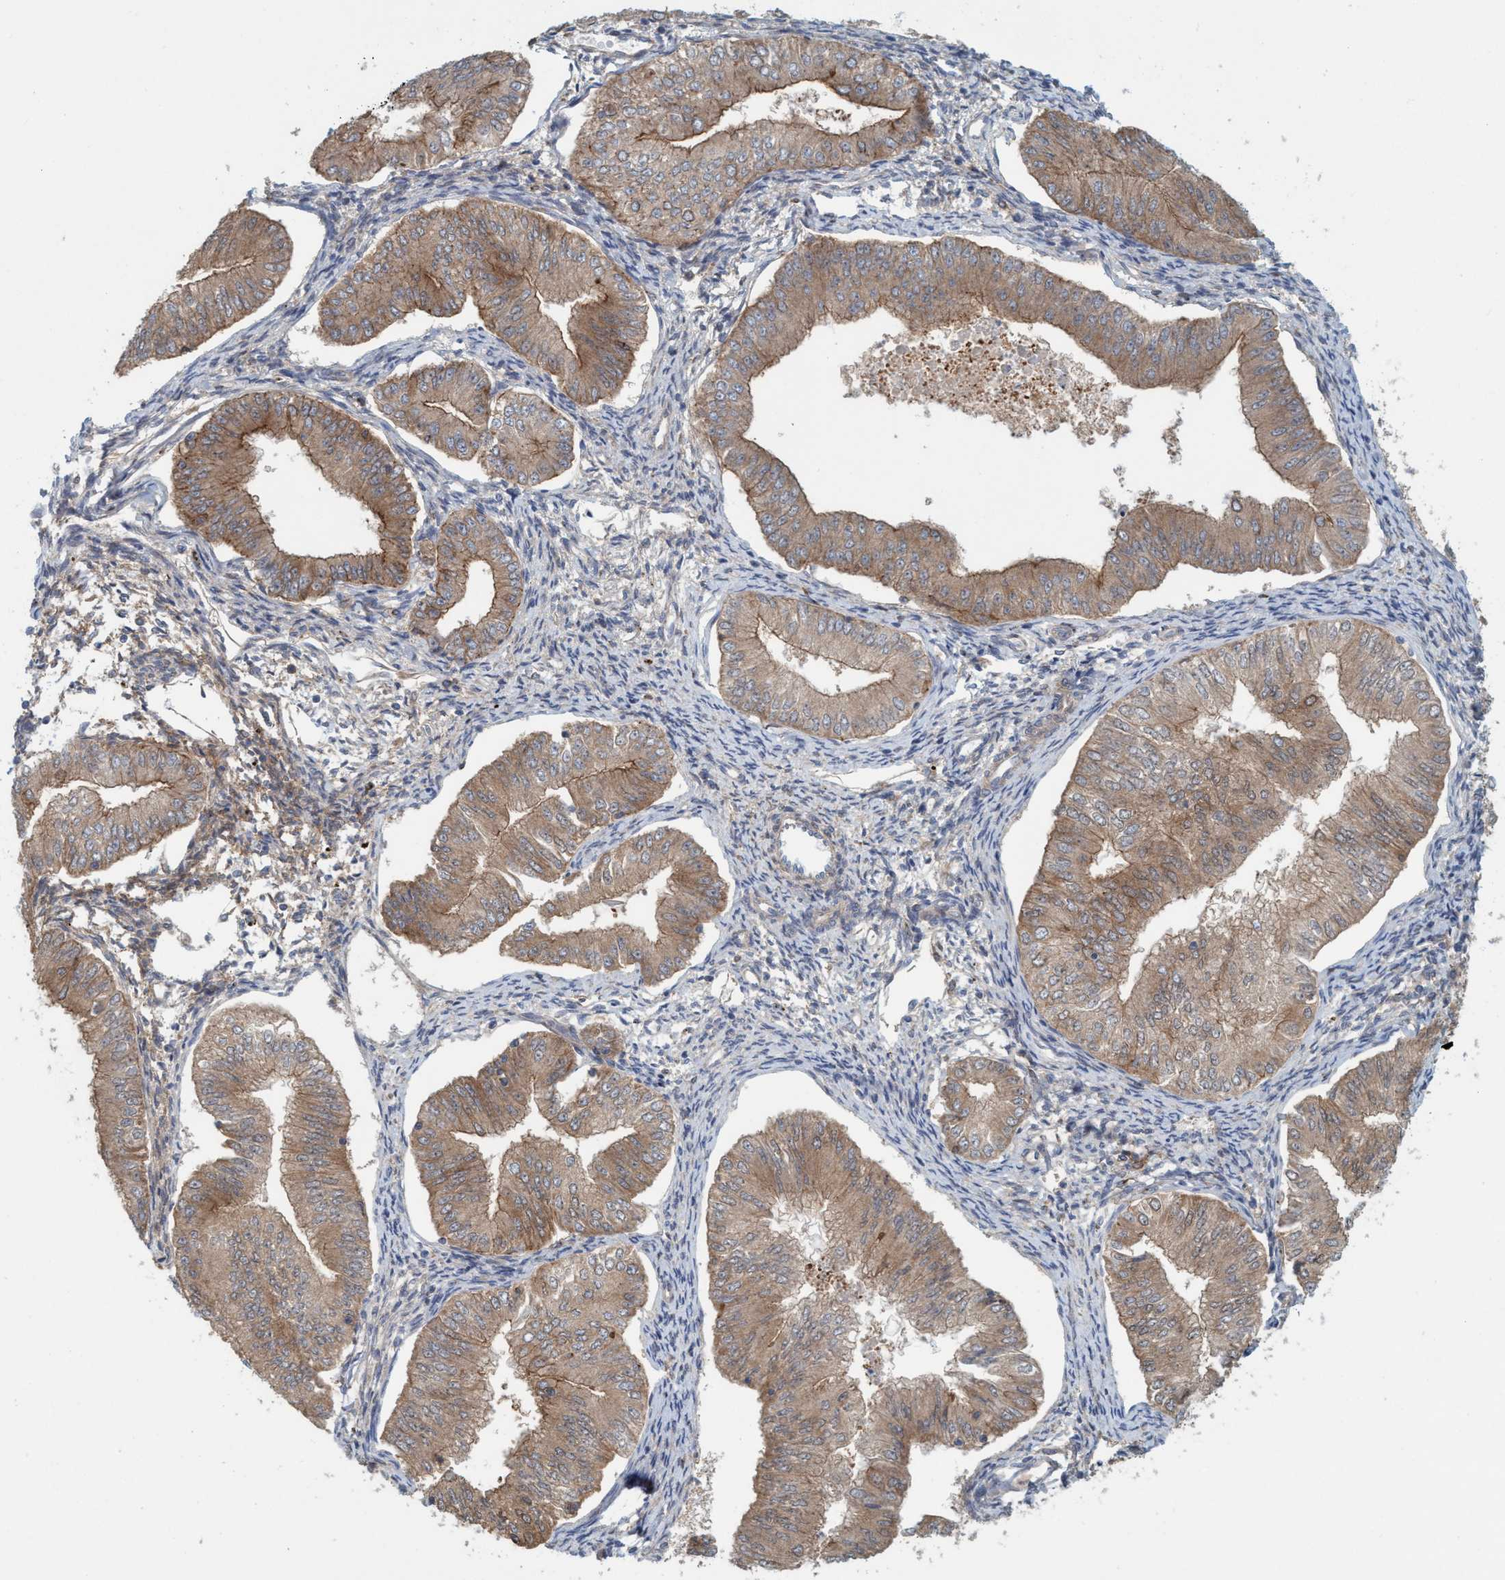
{"staining": {"intensity": "moderate", "quantity": ">75%", "location": "cytoplasmic/membranous"}, "tissue": "endometrial cancer", "cell_type": "Tumor cells", "image_type": "cancer", "snomed": [{"axis": "morphology", "description": "Normal tissue, NOS"}, {"axis": "morphology", "description": "Adenocarcinoma, NOS"}, {"axis": "topography", "description": "Endometrium"}], "caption": "A brown stain shows moderate cytoplasmic/membranous expression of a protein in endometrial cancer tumor cells. (DAB = brown stain, brightfield microscopy at high magnification).", "gene": "SPECC1", "patient": {"sex": "female", "age": 53}}